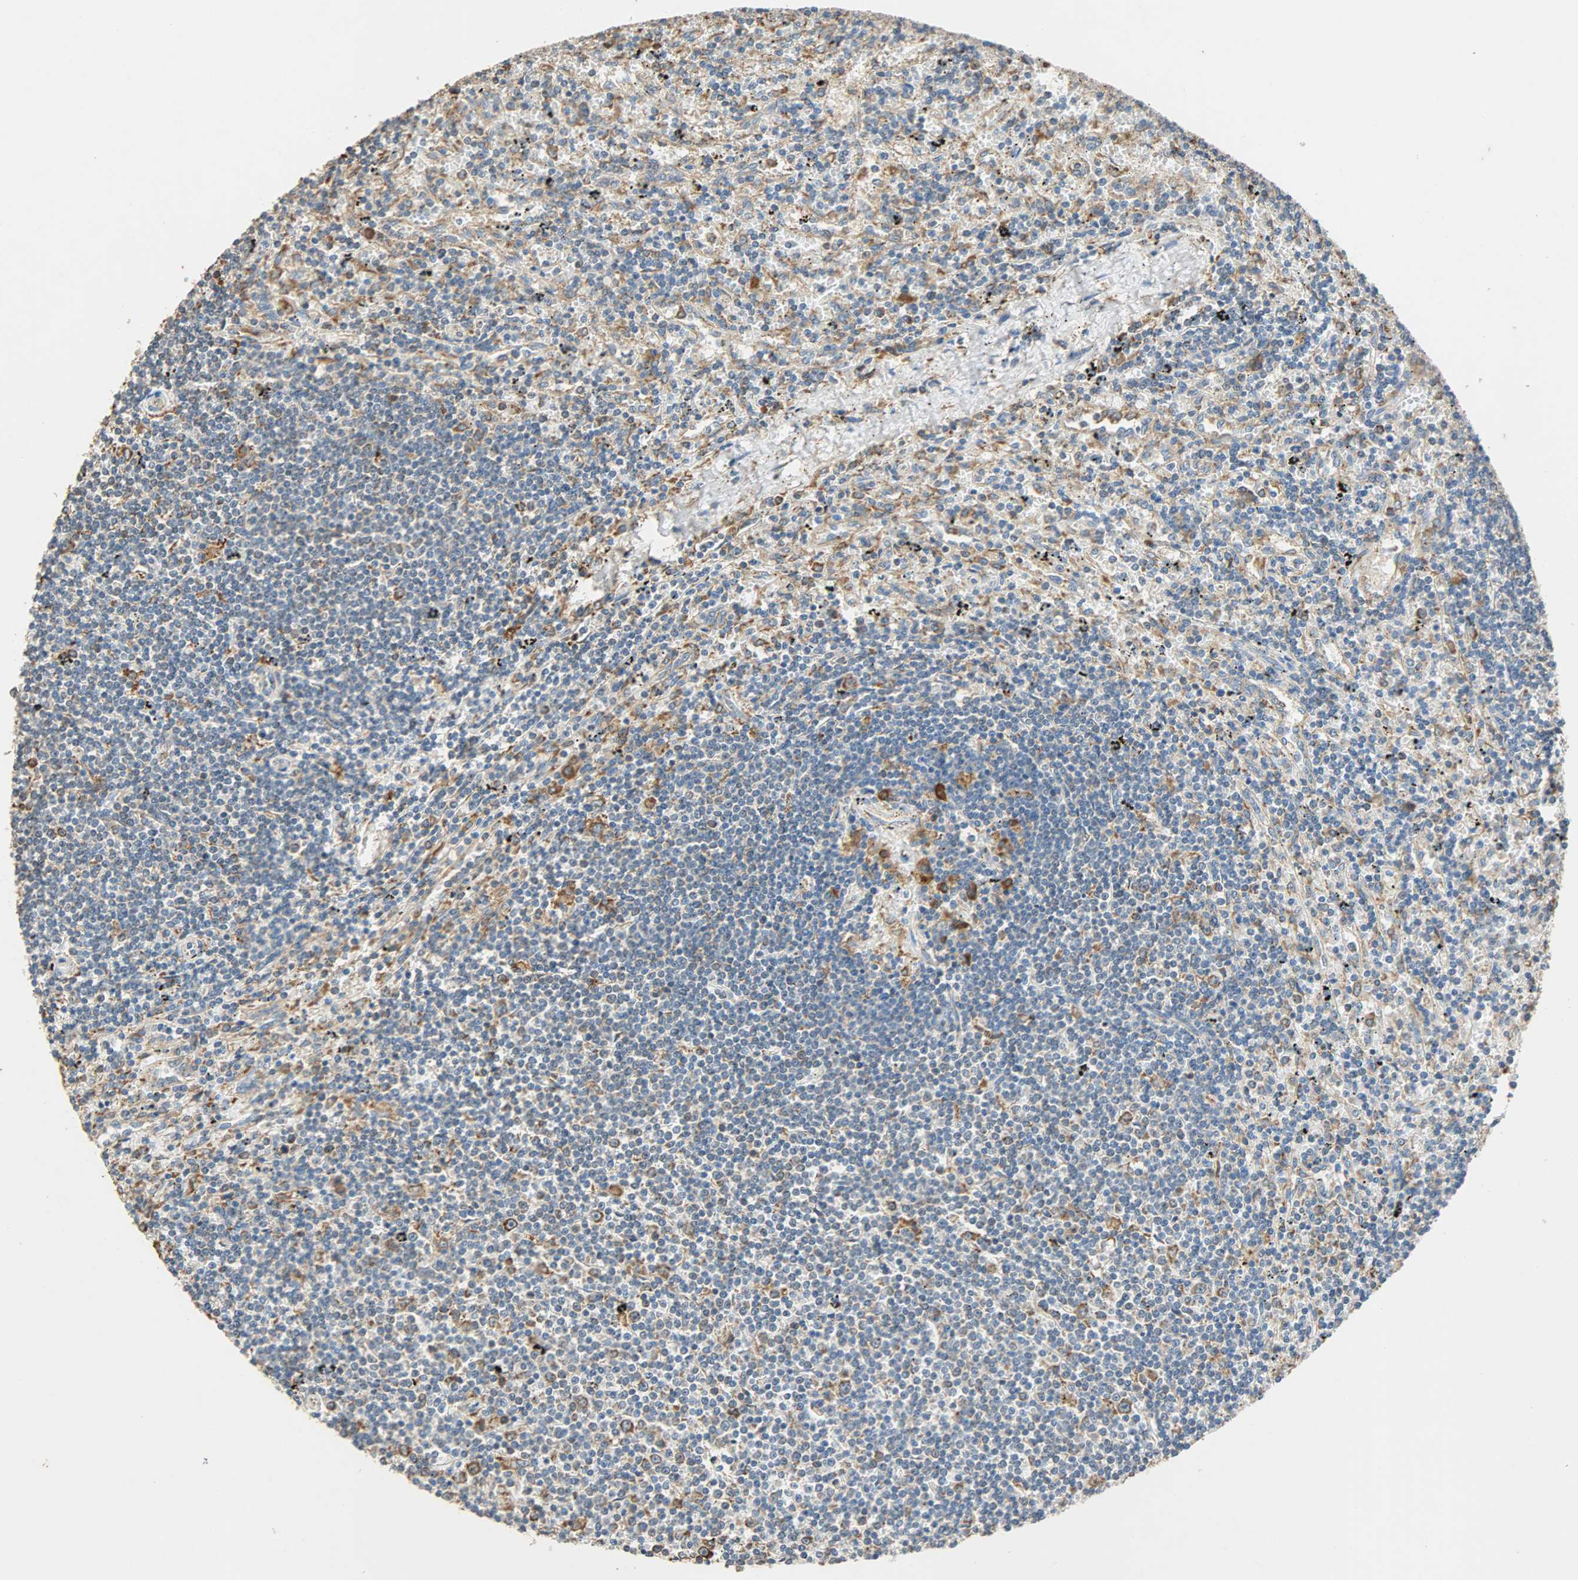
{"staining": {"intensity": "moderate", "quantity": "<25%", "location": "cytoplasmic/membranous"}, "tissue": "lymphoma", "cell_type": "Tumor cells", "image_type": "cancer", "snomed": [{"axis": "morphology", "description": "Malignant lymphoma, non-Hodgkin's type, Low grade"}, {"axis": "topography", "description": "Spleen"}], "caption": "Lymphoma stained for a protein (brown) displays moderate cytoplasmic/membranous positive positivity in approximately <25% of tumor cells.", "gene": "HSPA5", "patient": {"sex": "male", "age": 76}}